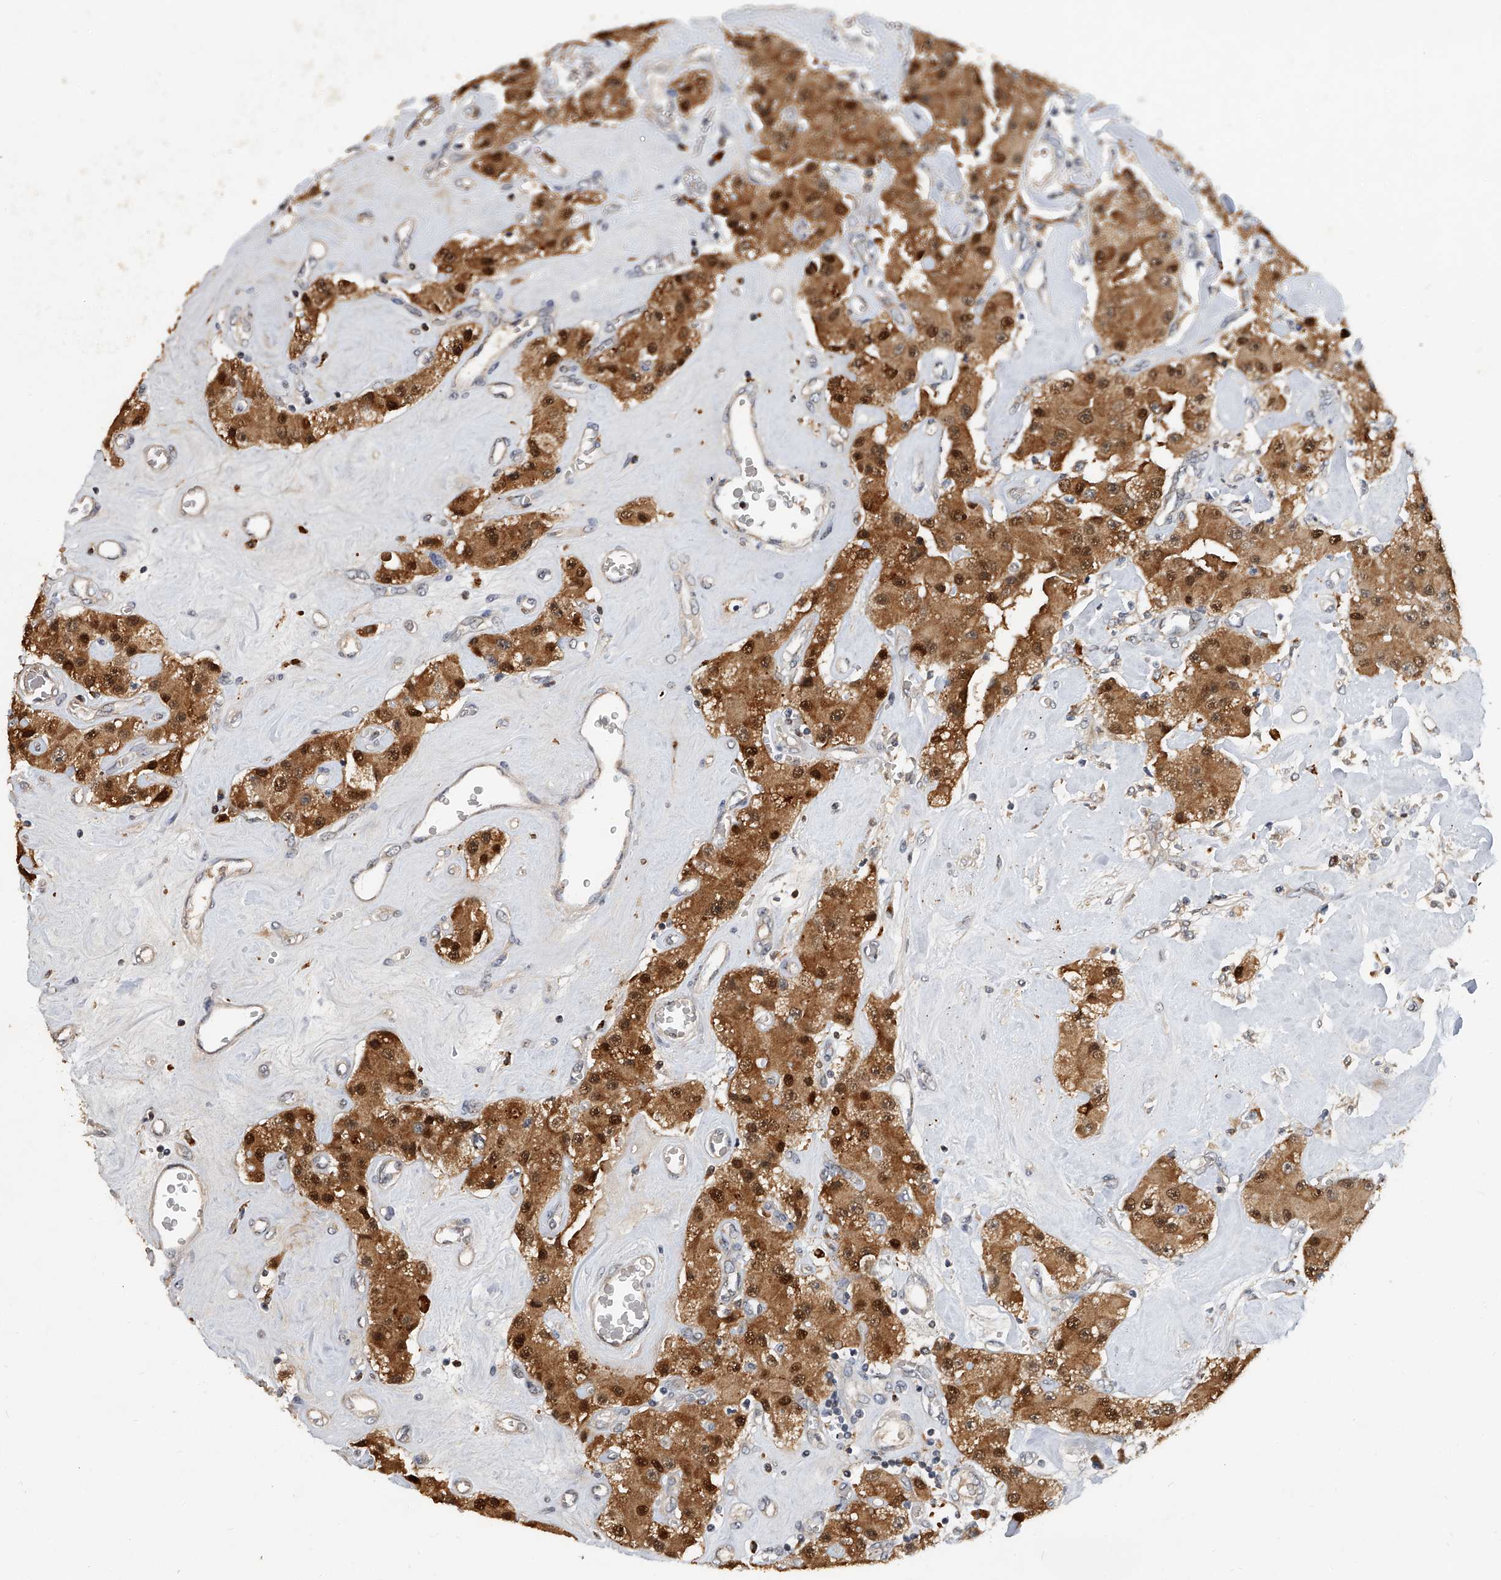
{"staining": {"intensity": "strong", "quantity": ">75%", "location": "cytoplasmic/membranous,nuclear"}, "tissue": "carcinoid", "cell_type": "Tumor cells", "image_type": "cancer", "snomed": [{"axis": "morphology", "description": "Carcinoid, malignant, NOS"}, {"axis": "topography", "description": "Pancreas"}], "caption": "Protein expression analysis of human malignant carcinoid reveals strong cytoplasmic/membranous and nuclear expression in approximately >75% of tumor cells.", "gene": "JAG2", "patient": {"sex": "male", "age": 41}}